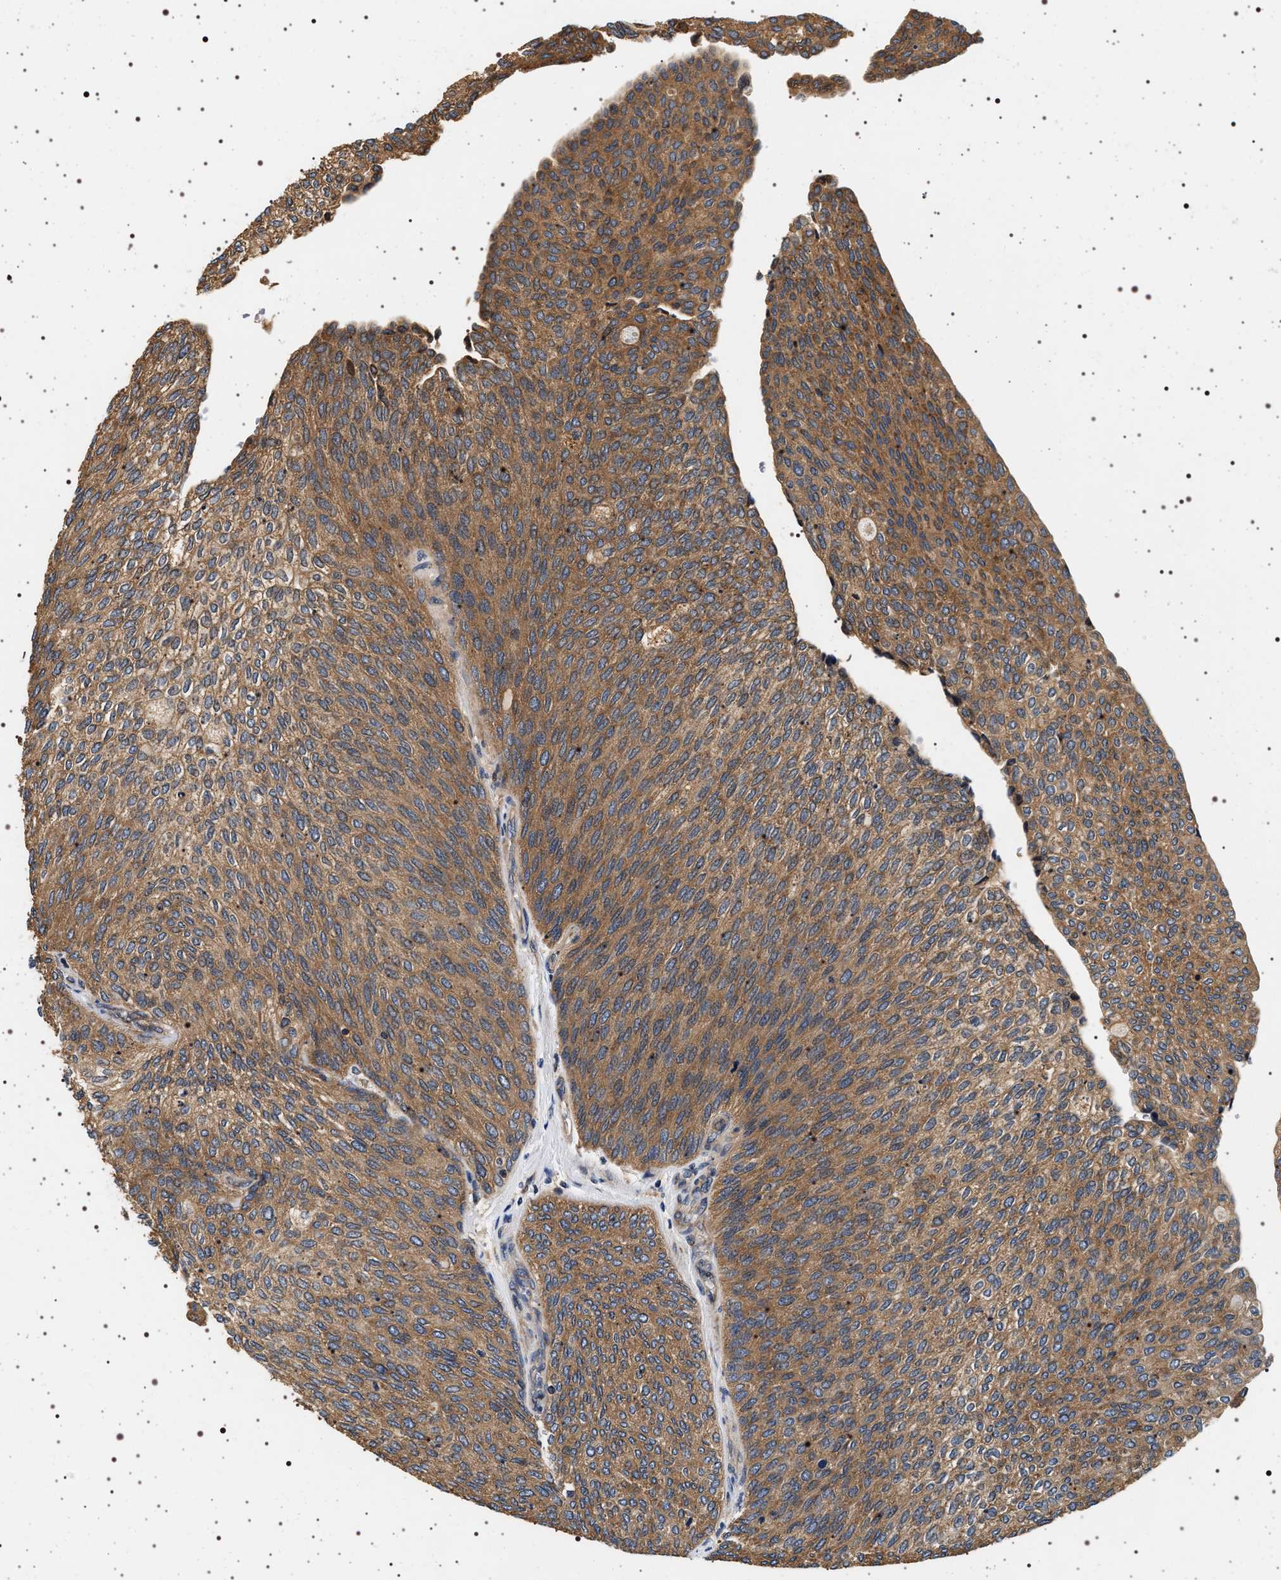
{"staining": {"intensity": "moderate", "quantity": ">75%", "location": "cytoplasmic/membranous"}, "tissue": "urothelial cancer", "cell_type": "Tumor cells", "image_type": "cancer", "snomed": [{"axis": "morphology", "description": "Urothelial carcinoma, Low grade"}, {"axis": "topography", "description": "Urinary bladder"}], "caption": "A high-resolution photomicrograph shows immunohistochemistry (IHC) staining of urothelial cancer, which exhibits moderate cytoplasmic/membranous positivity in about >75% of tumor cells.", "gene": "DCBLD2", "patient": {"sex": "female", "age": 79}}